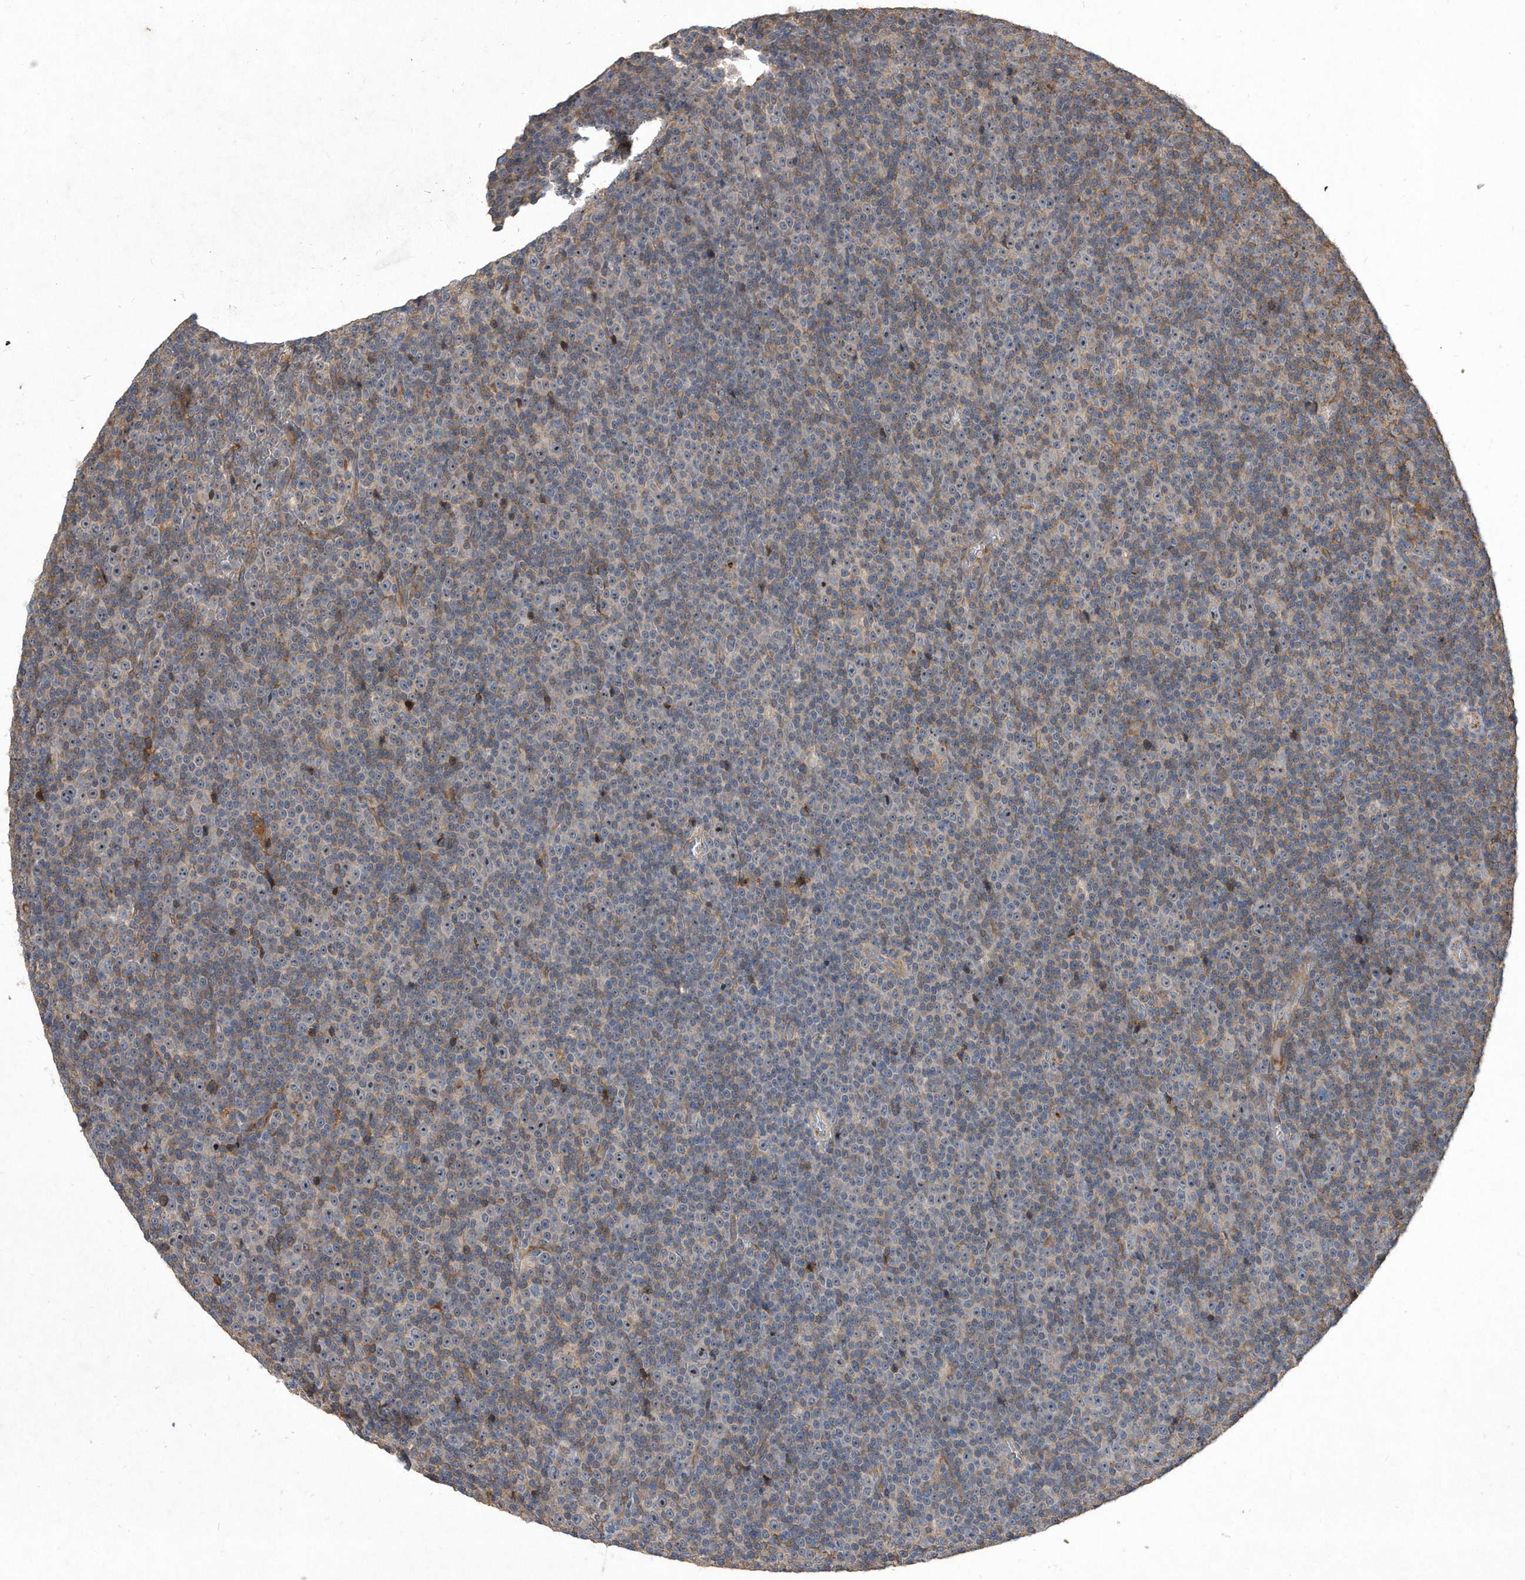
{"staining": {"intensity": "moderate", "quantity": "<25%", "location": "nuclear"}, "tissue": "lymphoma", "cell_type": "Tumor cells", "image_type": "cancer", "snomed": [{"axis": "morphology", "description": "Malignant lymphoma, non-Hodgkin's type, Low grade"}, {"axis": "topography", "description": "Lymph node"}], "caption": "A high-resolution histopathology image shows immunohistochemistry (IHC) staining of low-grade malignant lymphoma, non-Hodgkin's type, which exhibits moderate nuclear positivity in about <25% of tumor cells.", "gene": "PGBD2", "patient": {"sex": "female", "age": 67}}